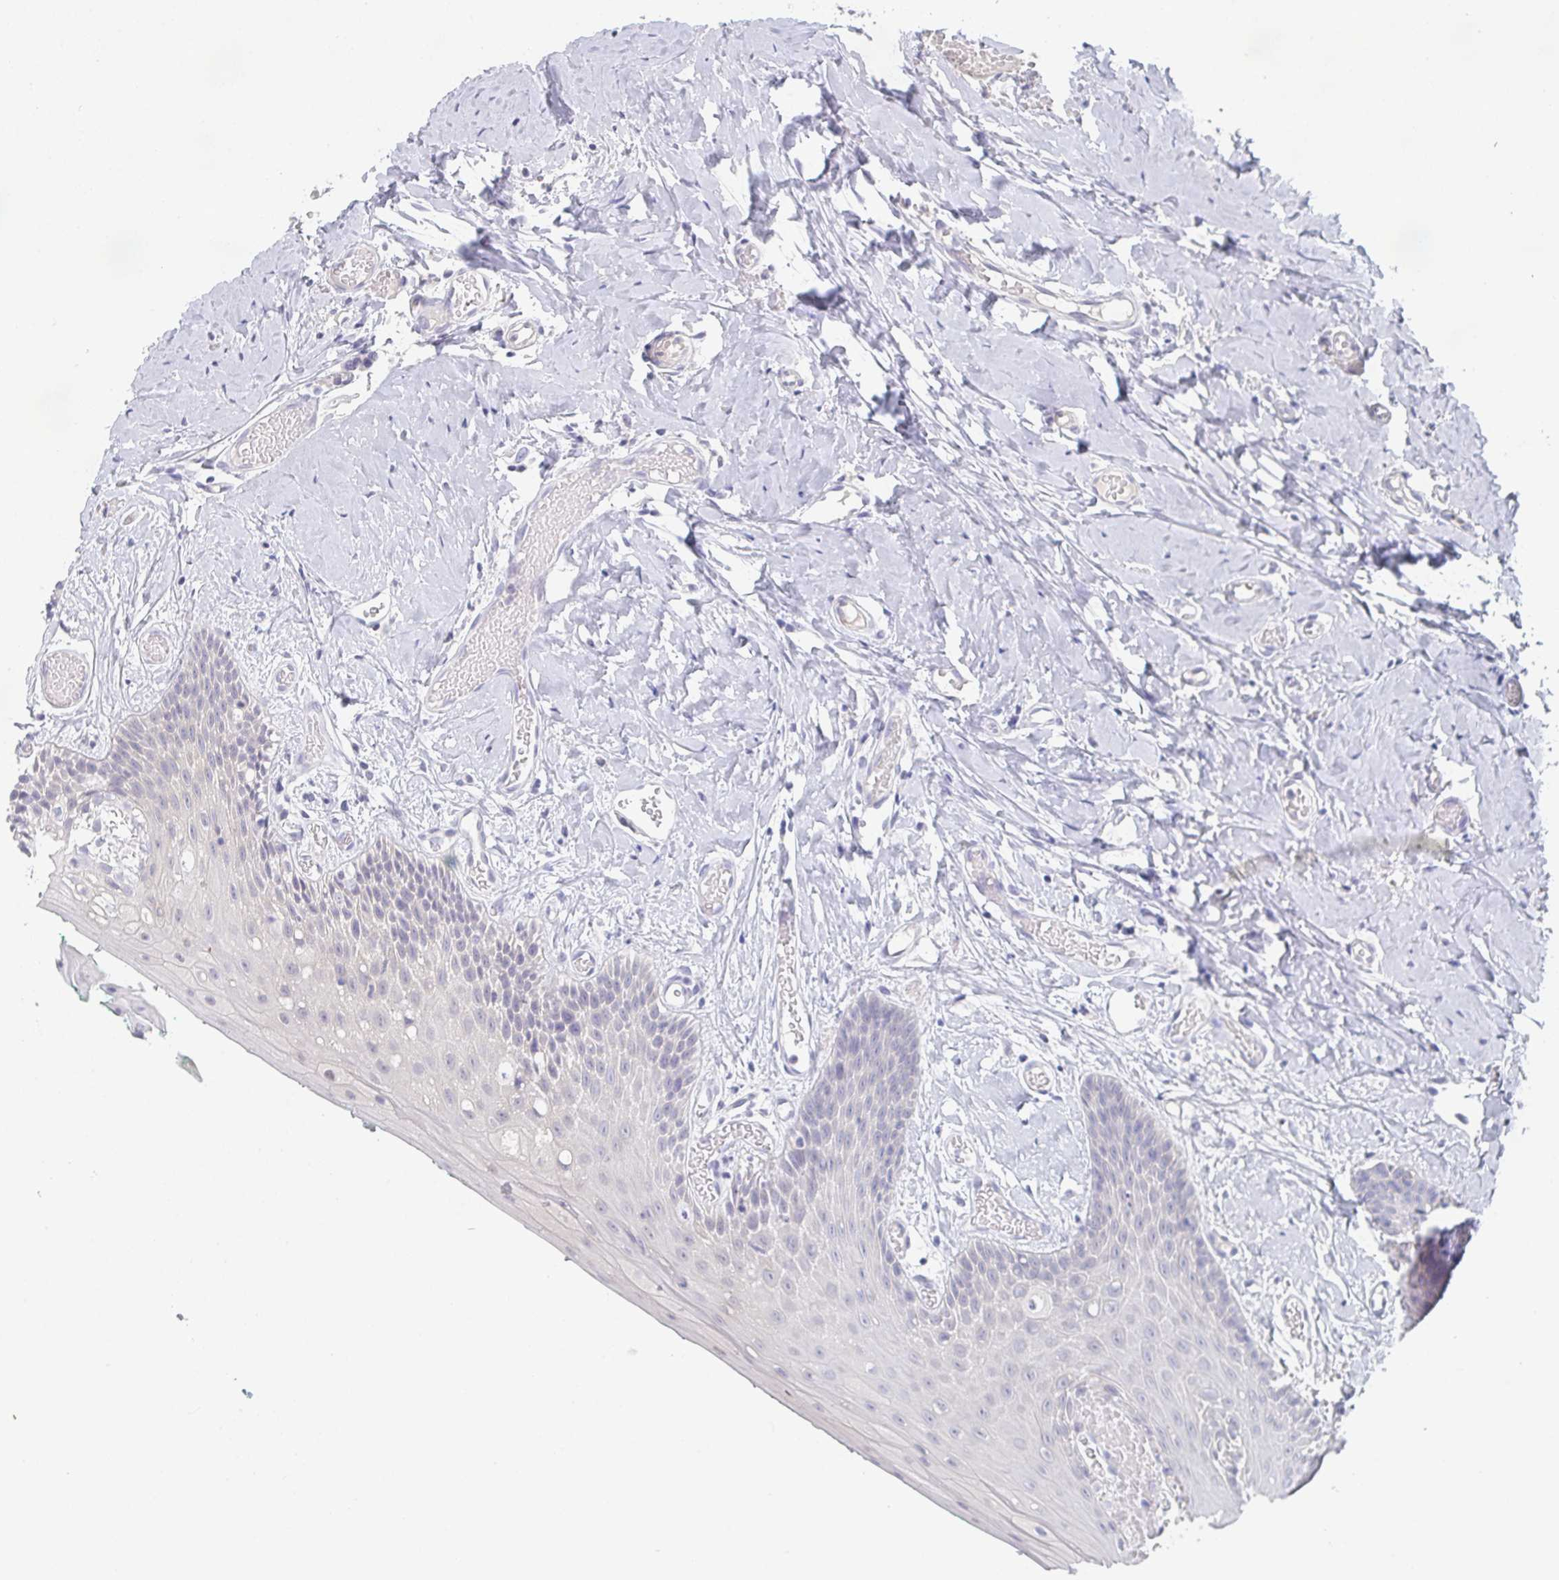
{"staining": {"intensity": "negative", "quantity": "none", "location": "none"}, "tissue": "oral mucosa", "cell_type": "Squamous epithelial cells", "image_type": "normal", "snomed": [{"axis": "morphology", "description": "Normal tissue, NOS"}, {"axis": "topography", "description": "Oral tissue"}, {"axis": "topography", "description": "Tounge, NOS"}], "caption": "This is an IHC histopathology image of normal oral mucosa. There is no staining in squamous epithelial cells.", "gene": "CHMP5", "patient": {"sex": "female", "age": 62}}